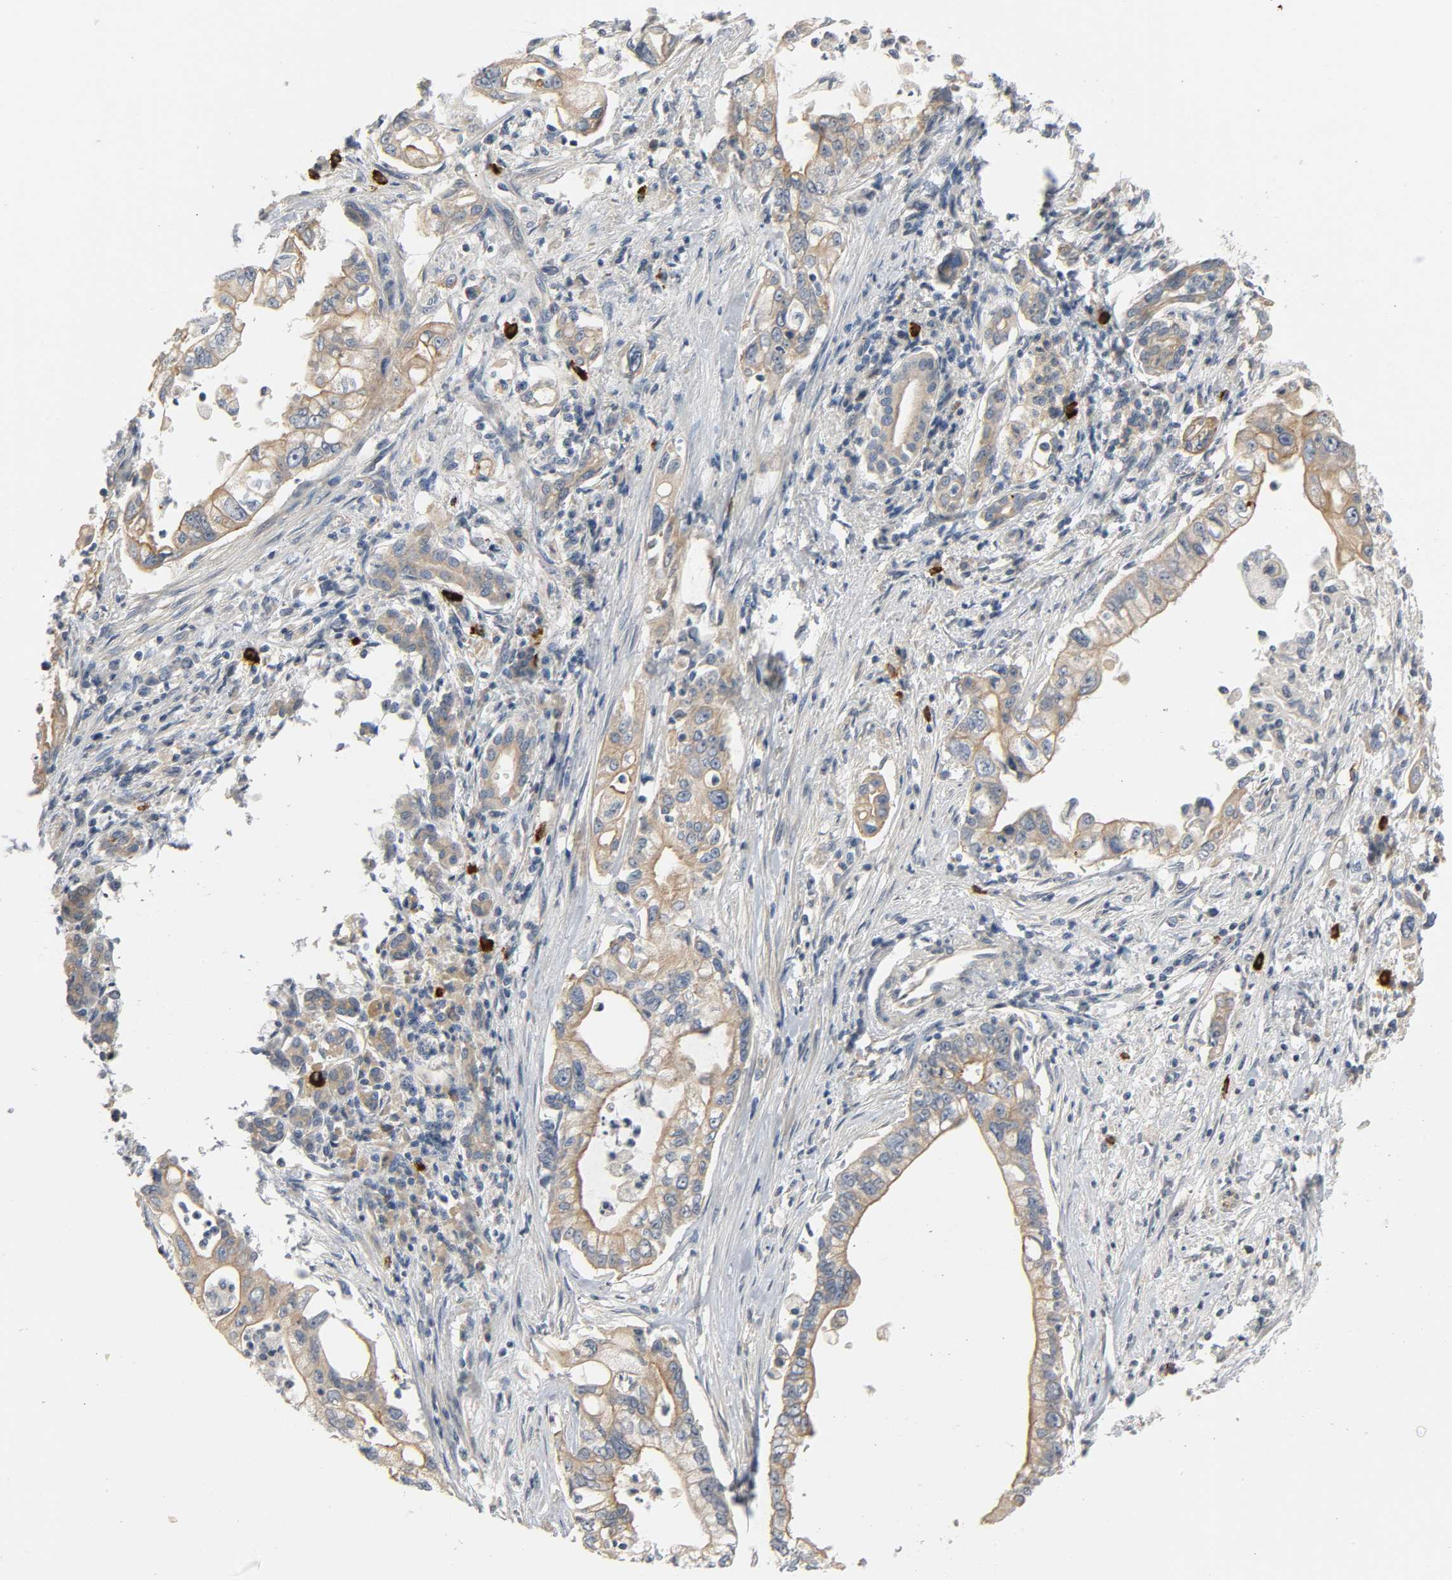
{"staining": {"intensity": "weak", "quantity": ">75%", "location": "cytoplasmic/membranous"}, "tissue": "pancreatic cancer", "cell_type": "Tumor cells", "image_type": "cancer", "snomed": [{"axis": "morphology", "description": "Normal tissue, NOS"}, {"axis": "topography", "description": "Pancreas"}], "caption": "This micrograph reveals pancreatic cancer stained with immunohistochemistry (IHC) to label a protein in brown. The cytoplasmic/membranous of tumor cells show weak positivity for the protein. Nuclei are counter-stained blue.", "gene": "LIMCH1", "patient": {"sex": "male", "age": 42}}